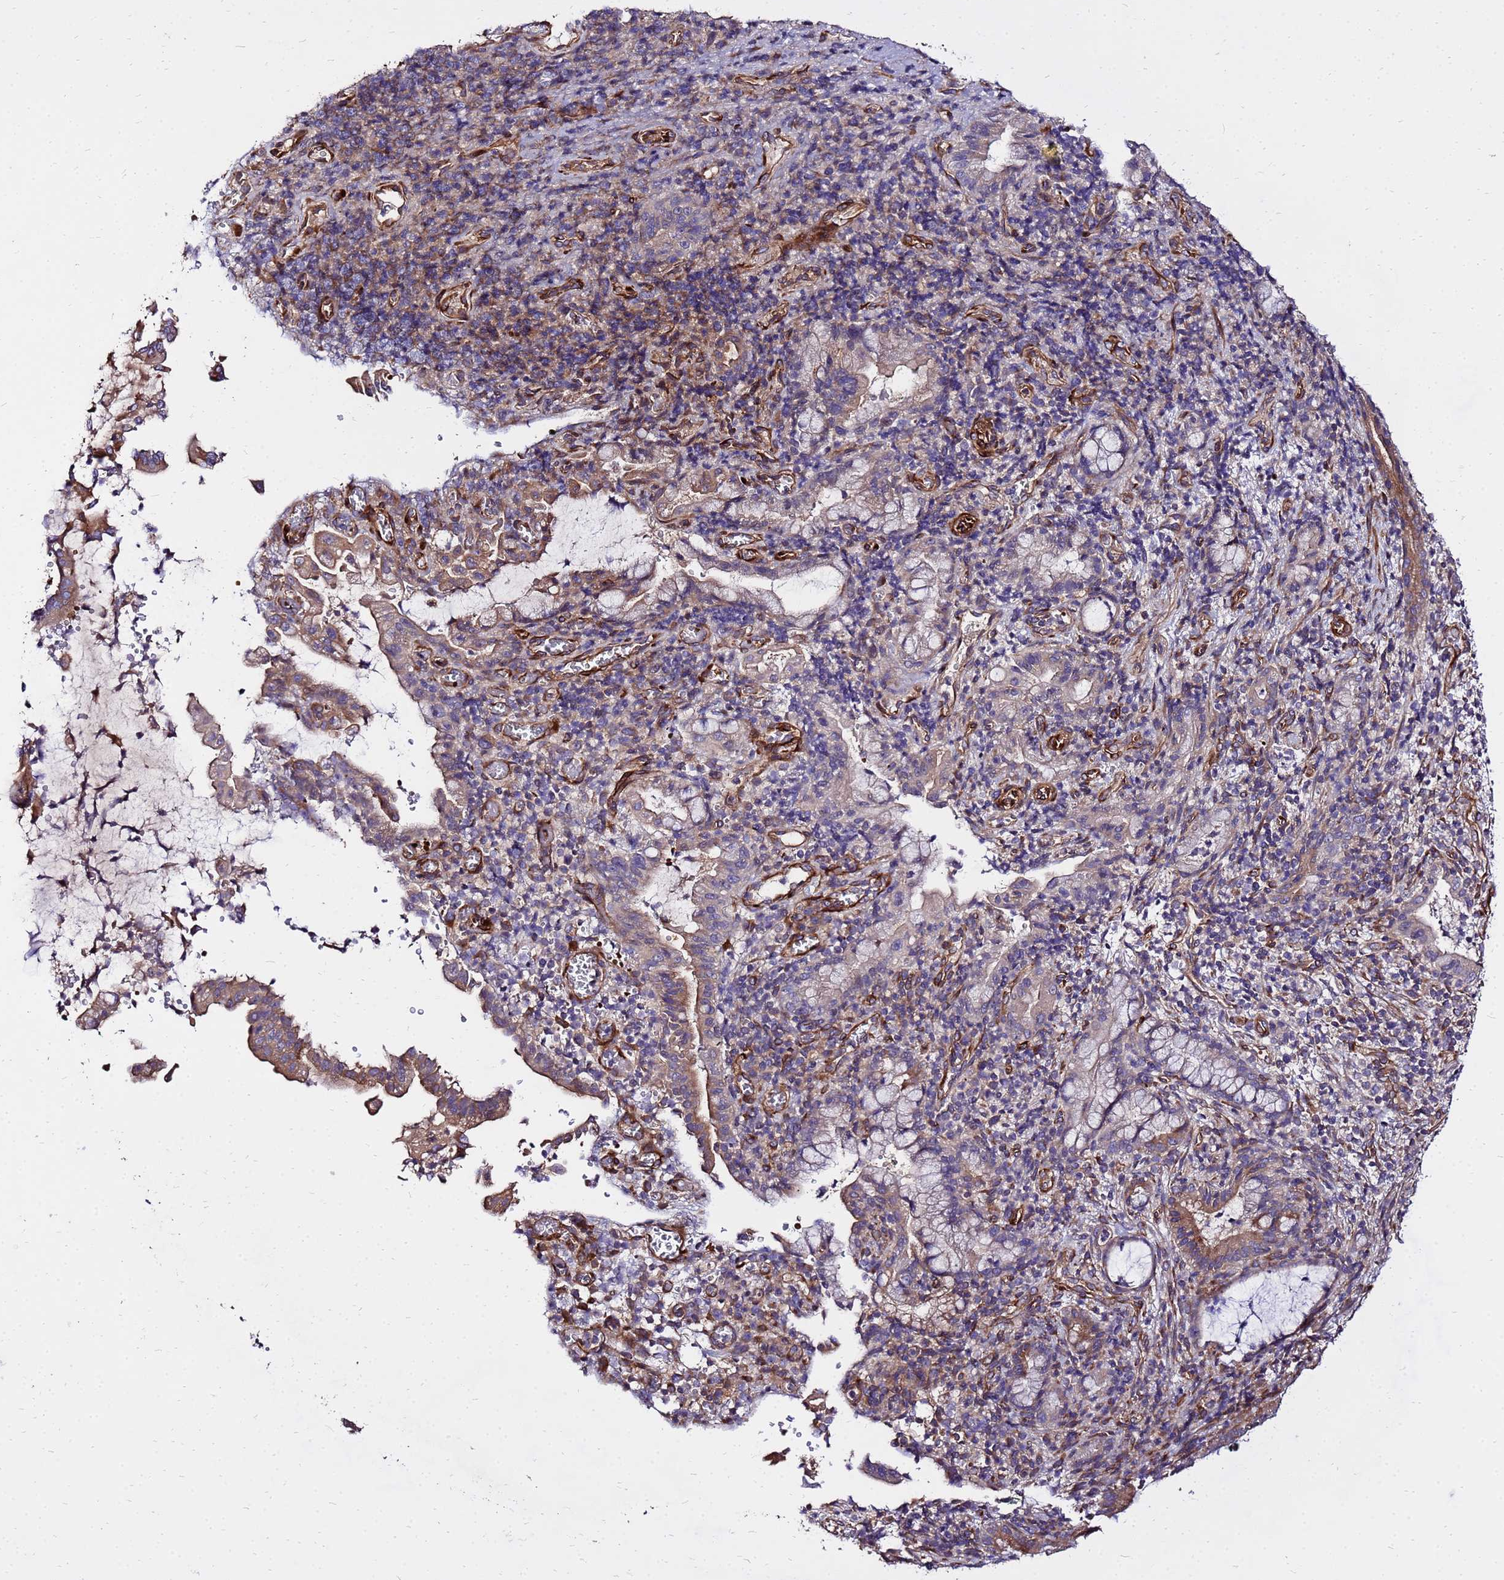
{"staining": {"intensity": "moderate", "quantity": "25%-75%", "location": "cytoplasmic/membranous"}, "tissue": "pancreatic cancer", "cell_type": "Tumor cells", "image_type": "cancer", "snomed": [{"axis": "morphology", "description": "Normal tissue, NOS"}, {"axis": "morphology", "description": "Adenocarcinoma, NOS"}, {"axis": "topography", "description": "Pancreas"}], "caption": "The photomicrograph shows immunohistochemical staining of pancreatic cancer (adenocarcinoma). There is moderate cytoplasmic/membranous positivity is appreciated in about 25%-75% of tumor cells.", "gene": "WWC2", "patient": {"sex": "female", "age": 55}}